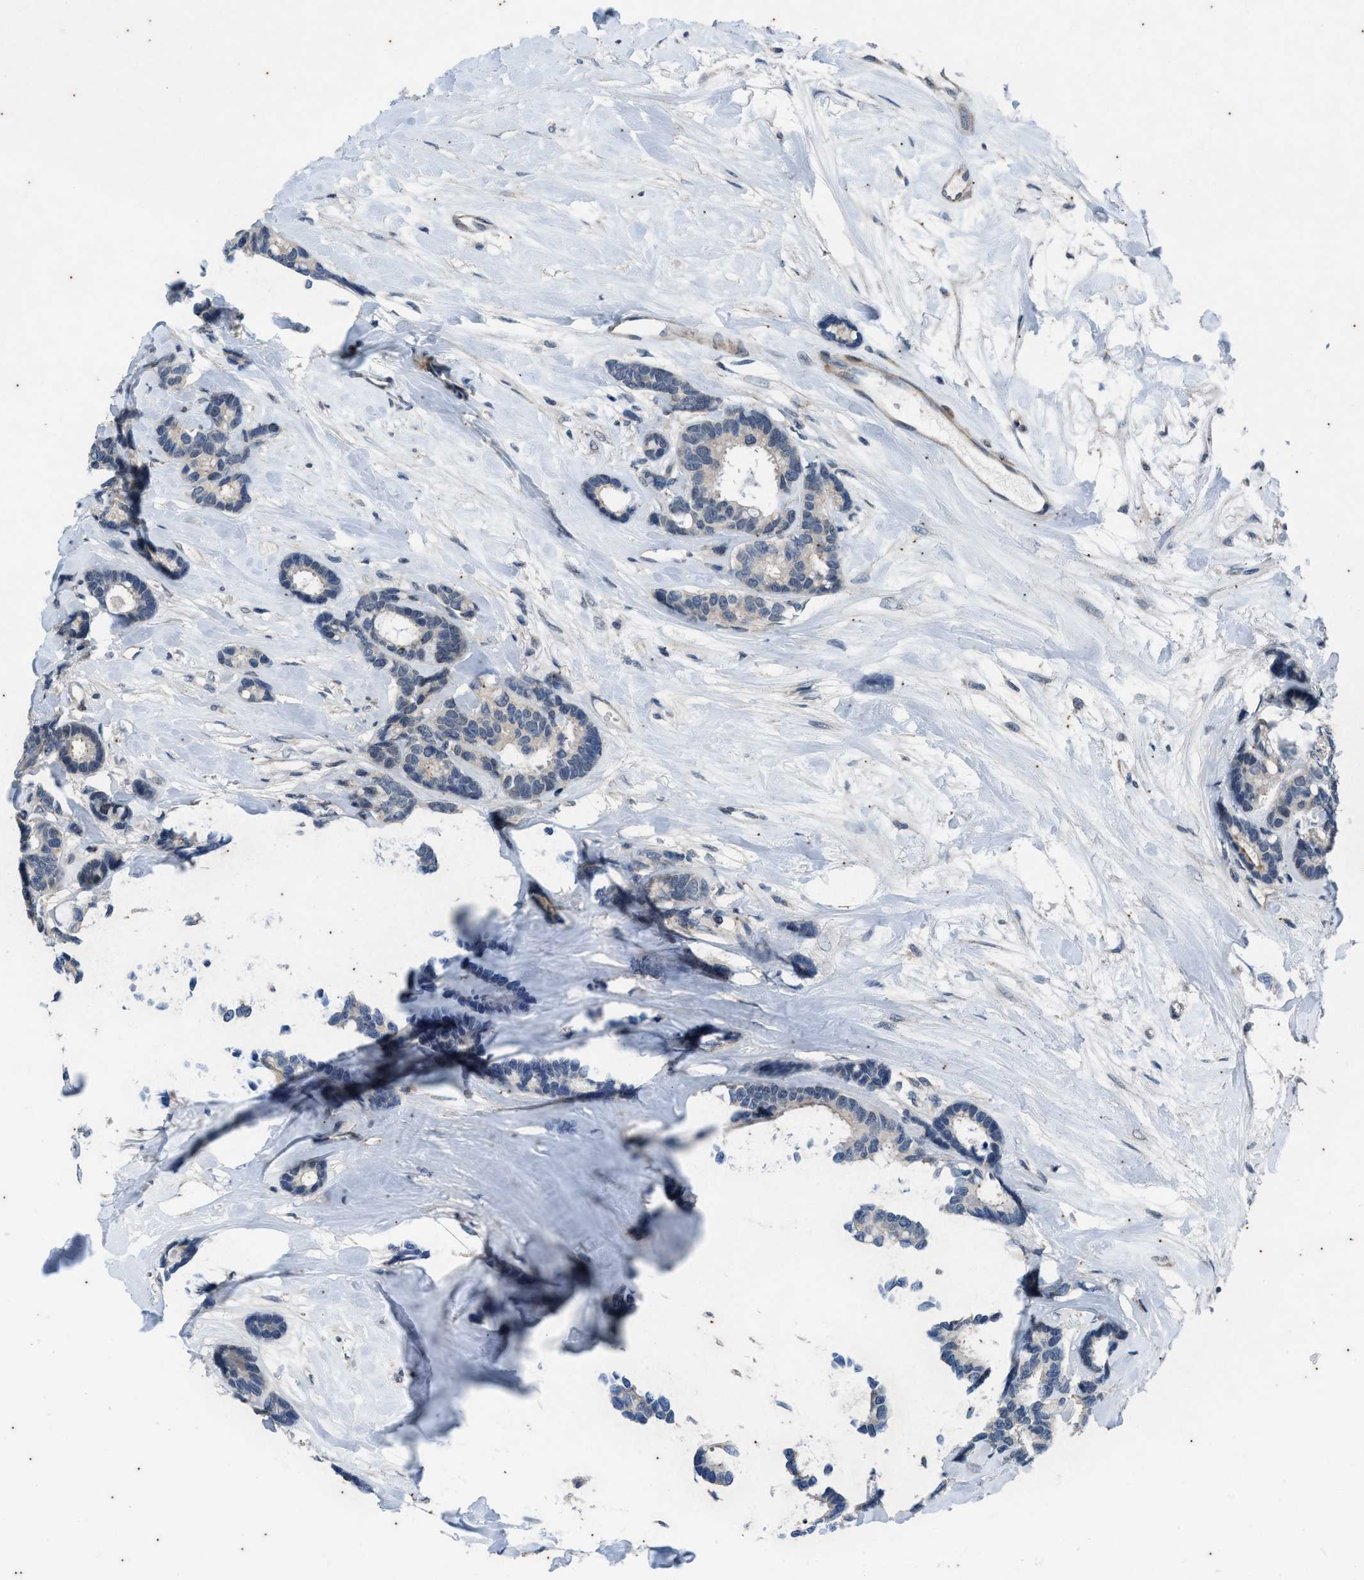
{"staining": {"intensity": "negative", "quantity": "none", "location": "none"}, "tissue": "breast cancer", "cell_type": "Tumor cells", "image_type": "cancer", "snomed": [{"axis": "morphology", "description": "Duct carcinoma"}, {"axis": "topography", "description": "Breast"}], "caption": "Immunohistochemistry (IHC) photomicrograph of intraductal carcinoma (breast) stained for a protein (brown), which reveals no expression in tumor cells.", "gene": "KIF24", "patient": {"sex": "female", "age": 87}}